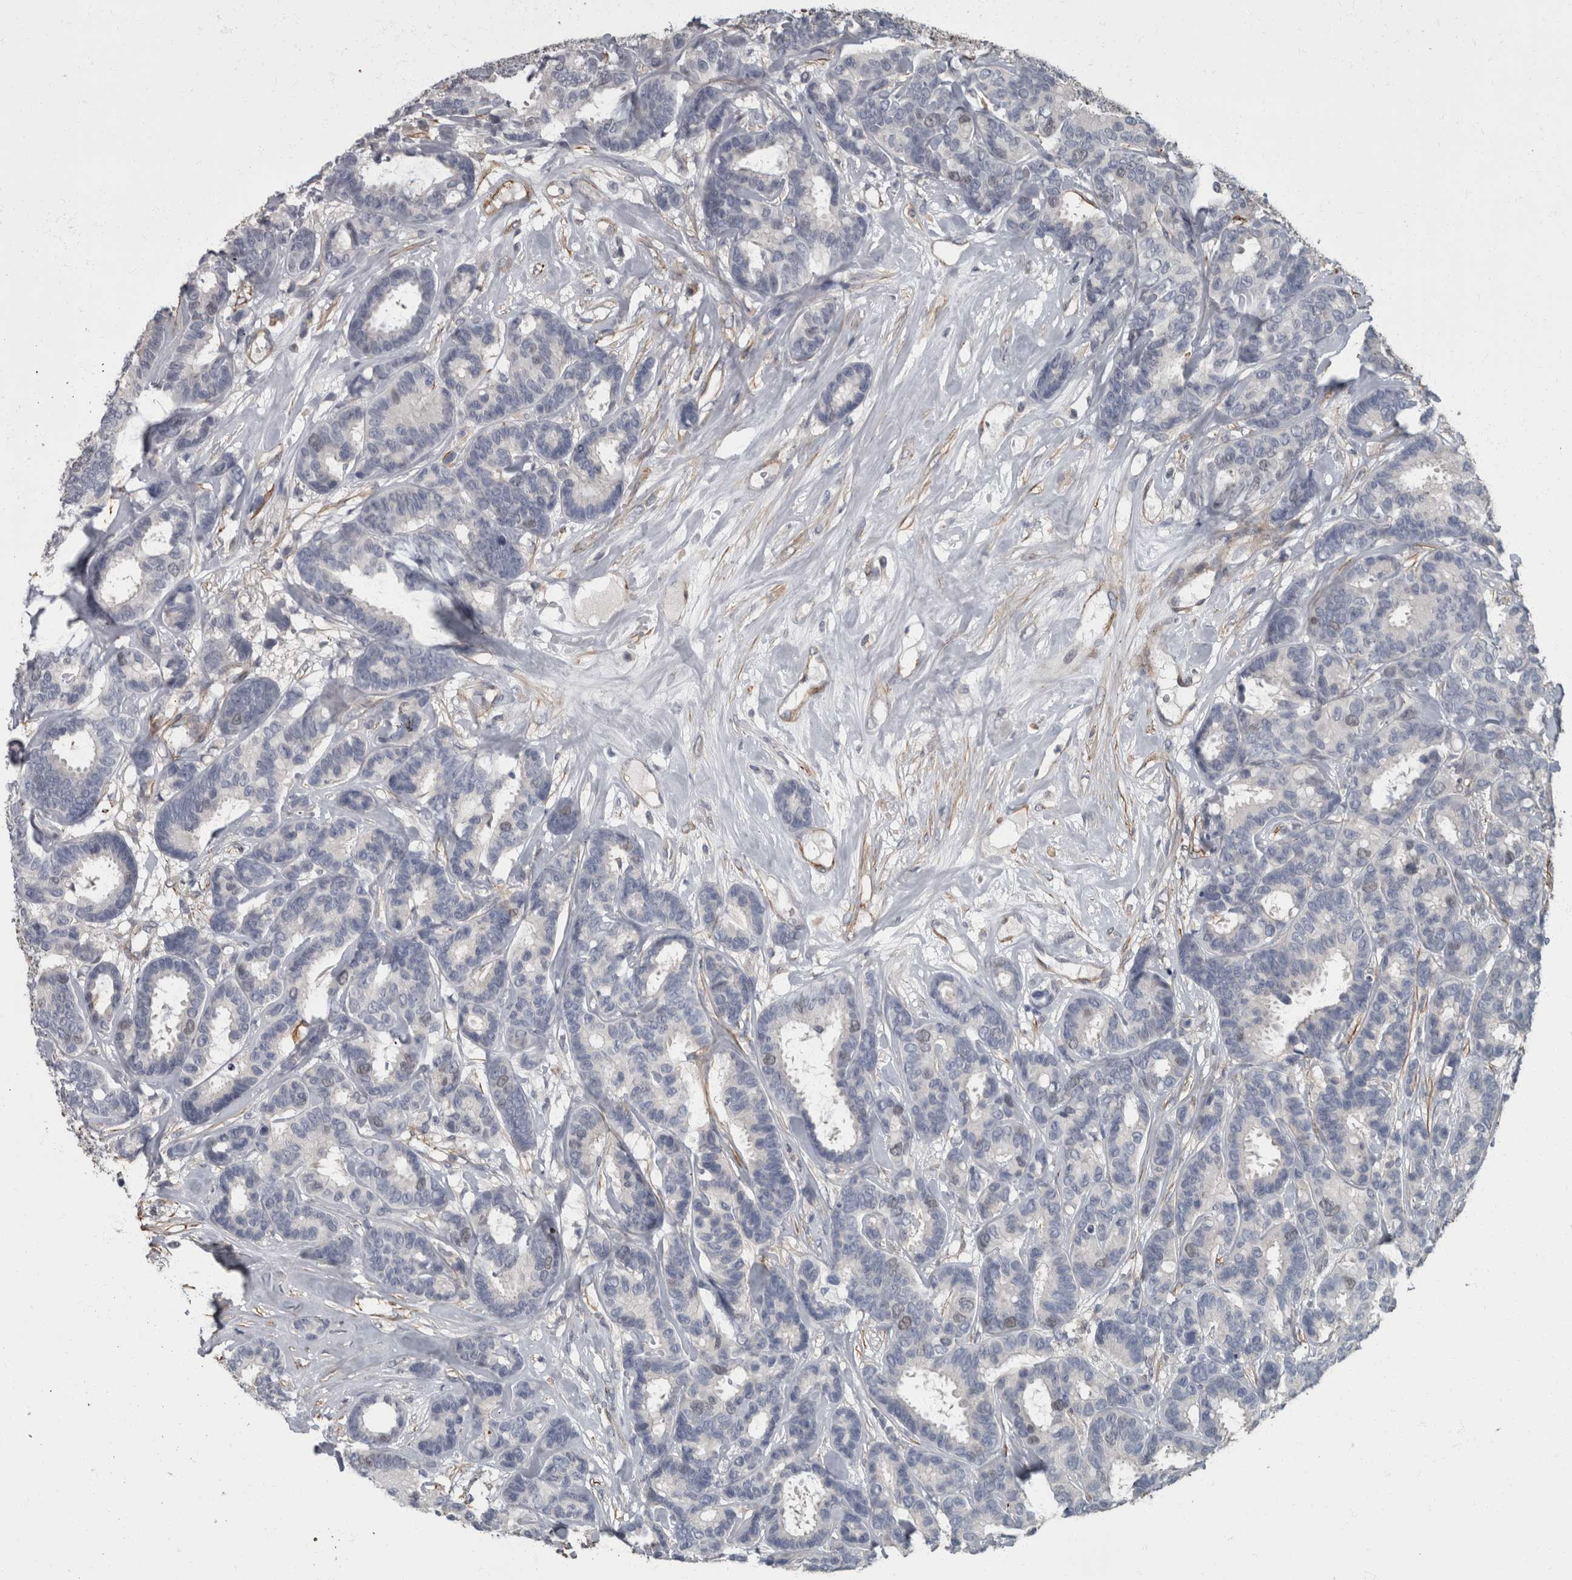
{"staining": {"intensity": "negative", "quantity": "none", "location": "none"}, "tissue": "breast cancer", "cell_type": "Tumor cells", "image_type": "cancer", "snomed": [{"axis": "morphology", "description": "Duct carcinoma"}, {"axis": "topography", "description": "Breast"}], "caption": "Immunohistochemistry histopathology image of neoplastic tissue: human breast infiltrating ductal carcinoma stained with DAB exhibits no significant protein positivity in tumor cells. (DAB (3,3'-diaminobenzidine) IHC visualized using brightfield microscopy, high magnification).", "gene": "MASTL", "patient": {"sex": "female", "age": 87}}